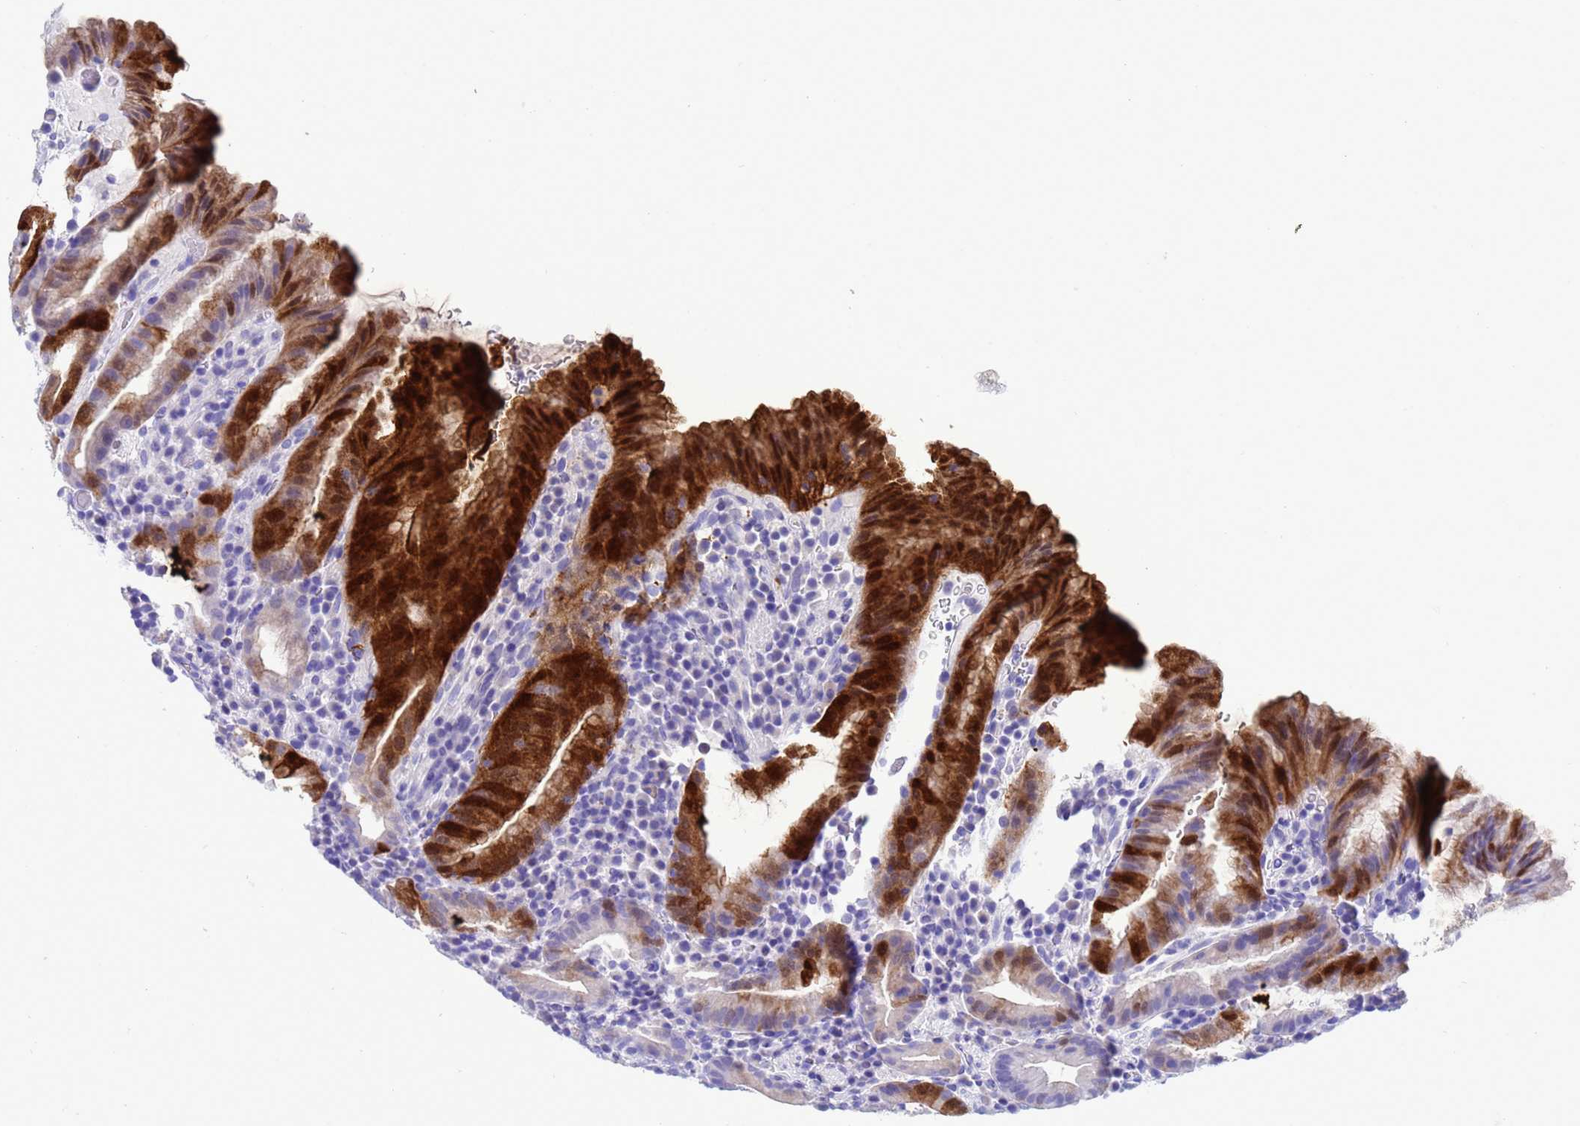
{"staining": {"intensity": "strong", "quantity": ">75%", "location": "cytoplasmic/membranous,nuclear"}, "tissue": "stomach", "cell_type": "Glandular cells", "image_type": "normal", "snomed": [{"axis": "morphology", "description": "Normal tissue, NOS"}, {"axis": "morphology", "description": "Inflammation, NOS"}, {"axis": "topography", "description": "Stomach"}], "caption": "Immunohistochemical staining of unremarkable stomach reveals high levels of strong cytoplasmic/membranous,nuclear staining in about >75% of glandular cells.", "gene": "AKR1C2", "patient": {"sex": "male", "age": 79}}